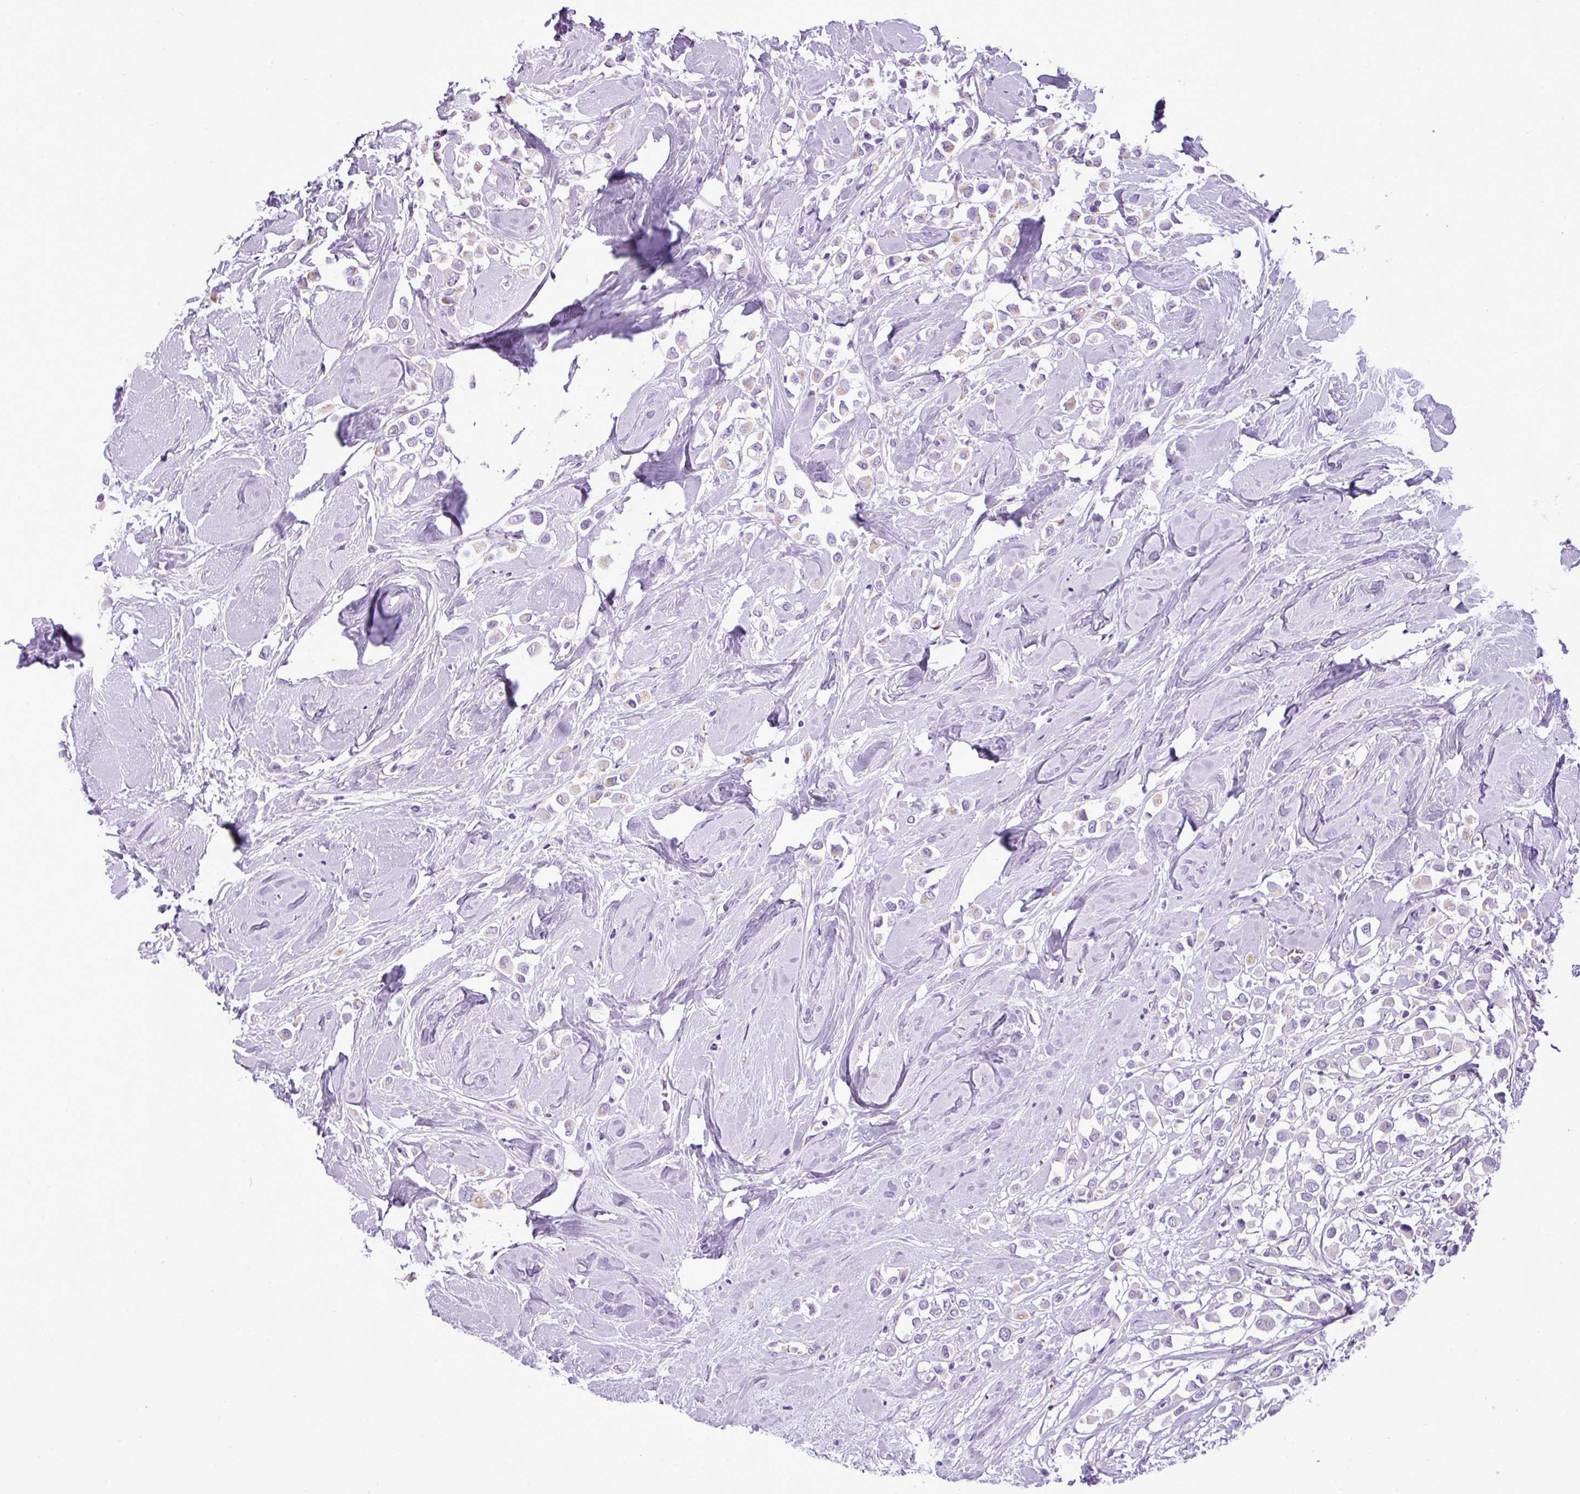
{"staining": {"intensity": "negative", "quantity": "none", "location": "none"}, "tissue": "breast cancer", "cell_type": "Tumor cells", "image_type": "cancer", "snomed": [{"axis": "morphology", "description": "Duct carcinoma"}, {"axis": "topography", "description": "Breast"}], "caption": "Image shows no significant protein expression in tumor cells of breast cancer.", "gene": "FAM43A", "patient": {"sex": "female", "age": 61}}